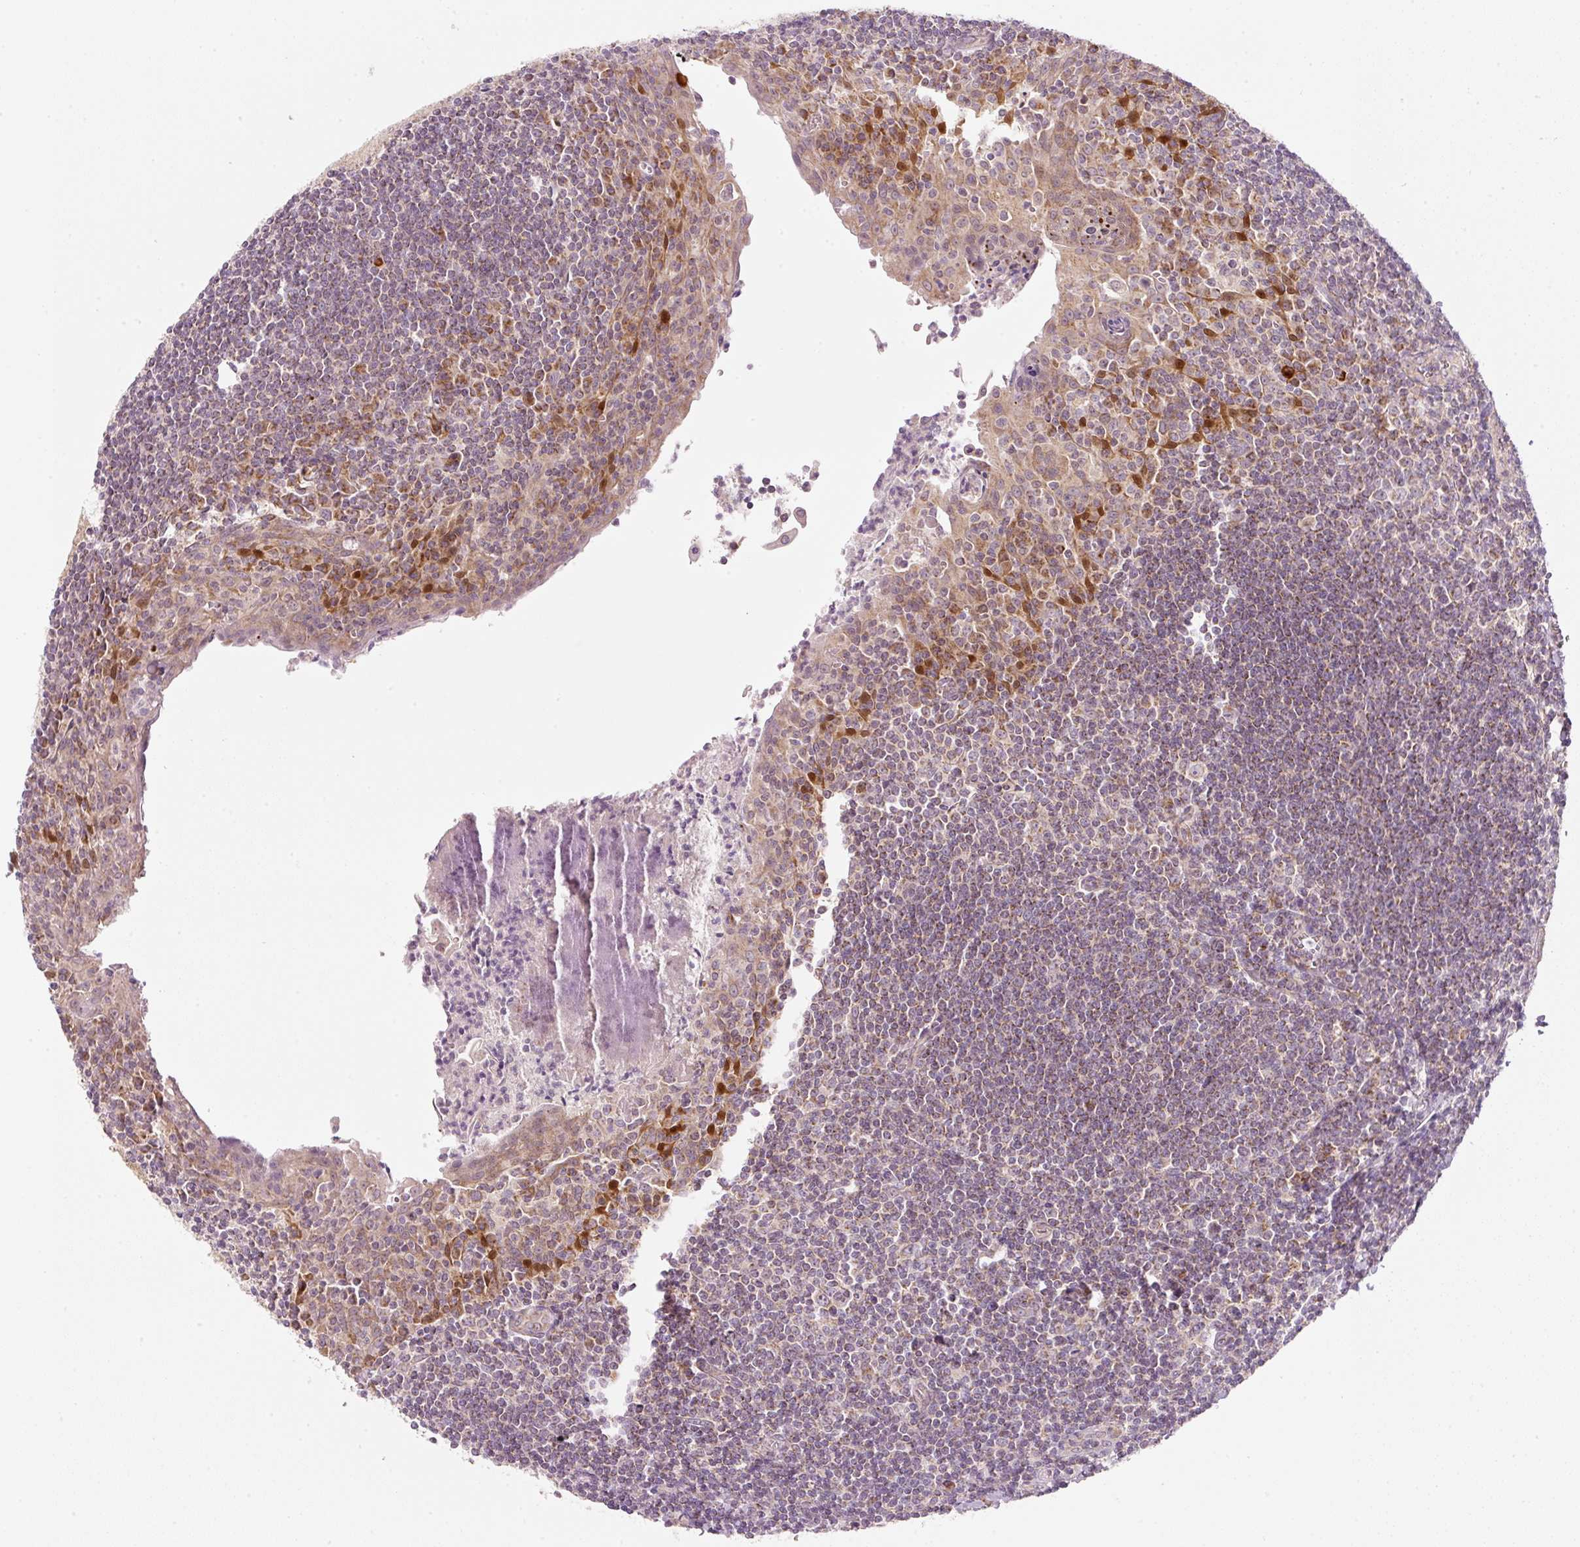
{"staining": {"intensity": "moderate", "quantity": ">75%", "location": "cytoplasmic/membranous"}, "tissue": "tonsil", "cell_type": "Germinal center cells", "image_type": "normal", "snomed": [{"axis": "morphology", "description": "Normal tissue, NOS"}, {"axis": "topography", "description": "Tonsil"}], "caption": "Moderate cytoplasmic/membranous positivity for a protein is identified in approximately >75% of germinal center cells of normal tonsil using immunohistochemistry (IHC).", "gene": "FAM78B", "patient": {"sex": "male", "age": 27}}